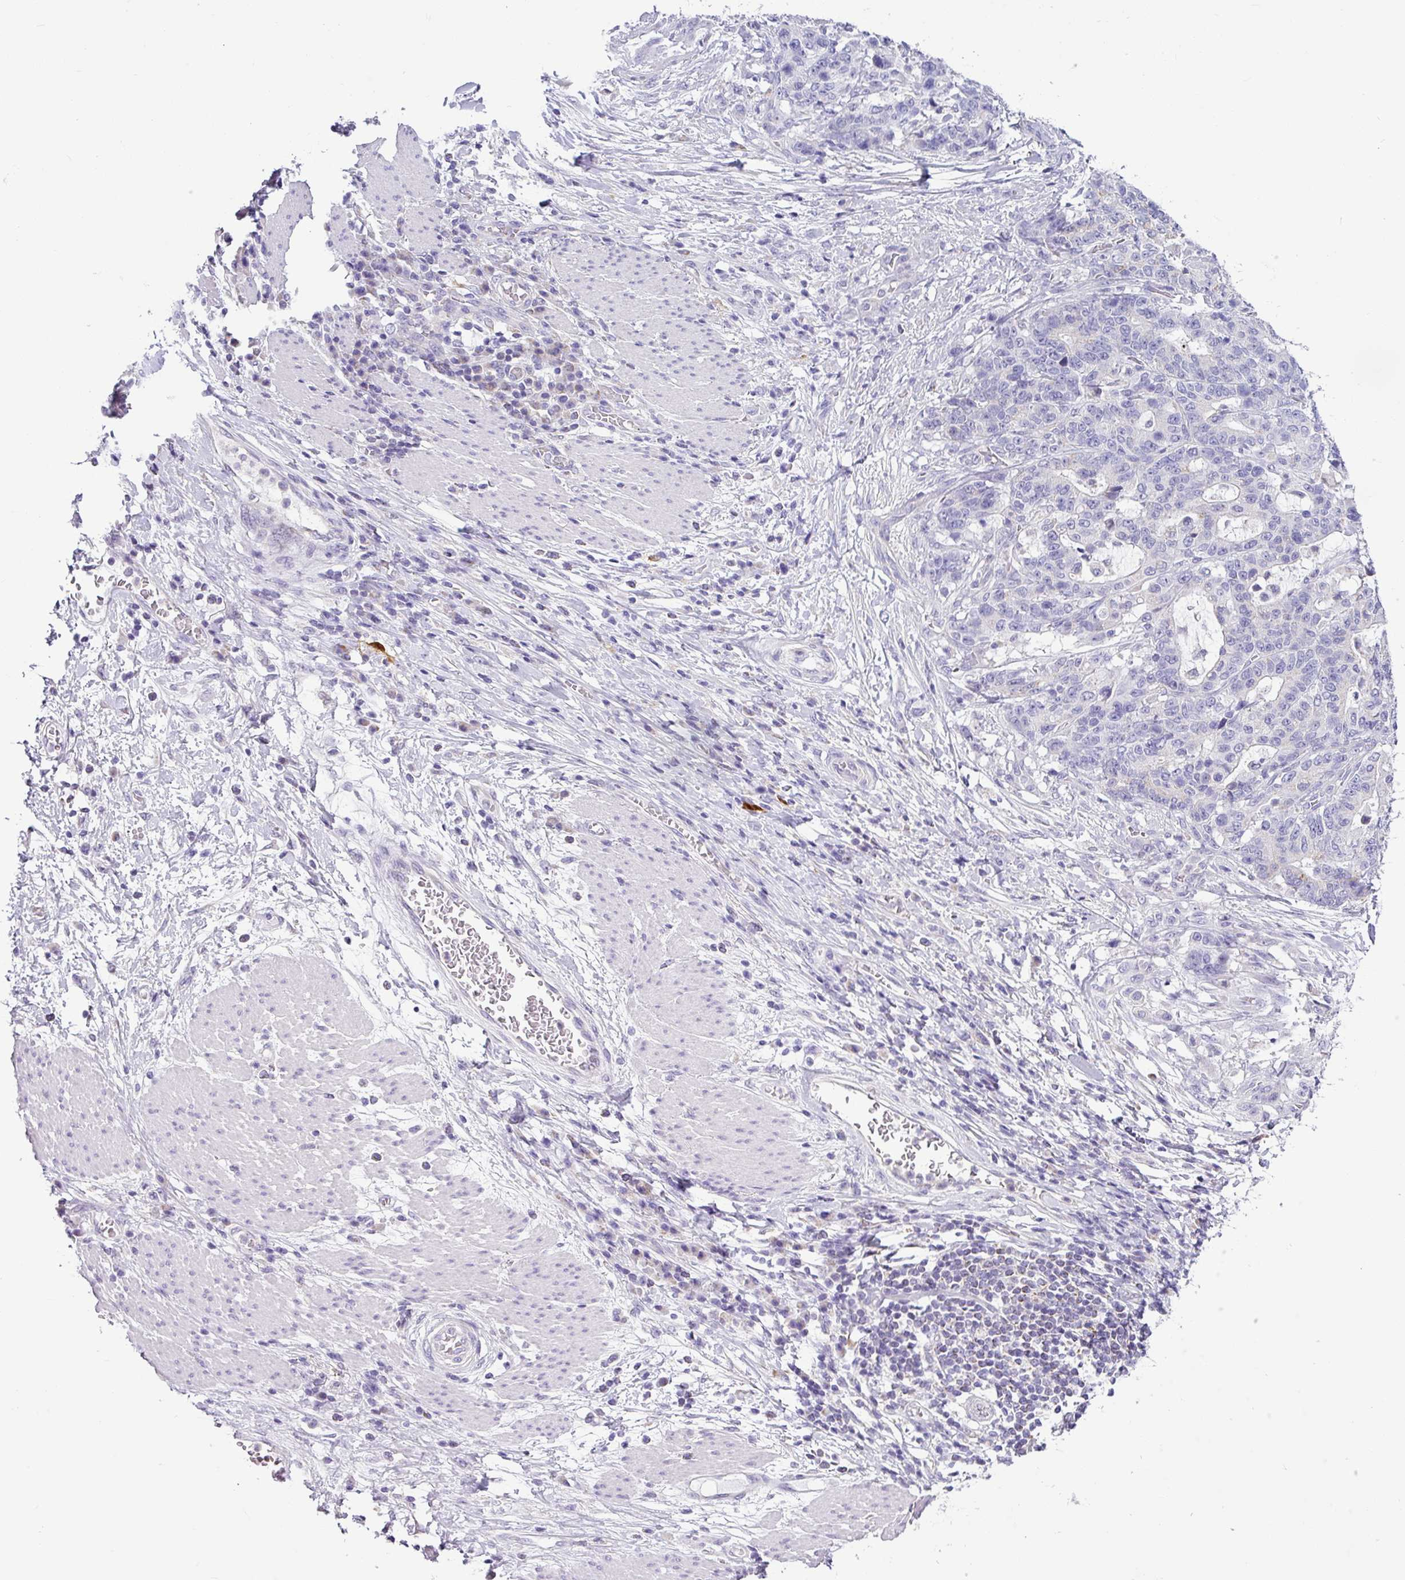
{"staining": {"intensity": "negative", "quantity": "none", "location": "none"}, "tissue": "stomach cancer", "cell_type": "Tumor cells", "image_type": "cancer", "snomed": [{"axis": "morphology", "description": "Normal tissue, NOS"}, {"axis": "morphology", "description": "Adenocarcinoma, NOS"}, {"axis": "topography", "description": "Stomach"}], "caption": "Stomach adenocarcinoma was stained to show a protein in brown. There is no significant staining in tumor cells. (Immunohistochemistry (ihc), brightfield microscopy, high magnification).", "gene": "HMCN2", "patient": {"sex": "female", "age": 64}}